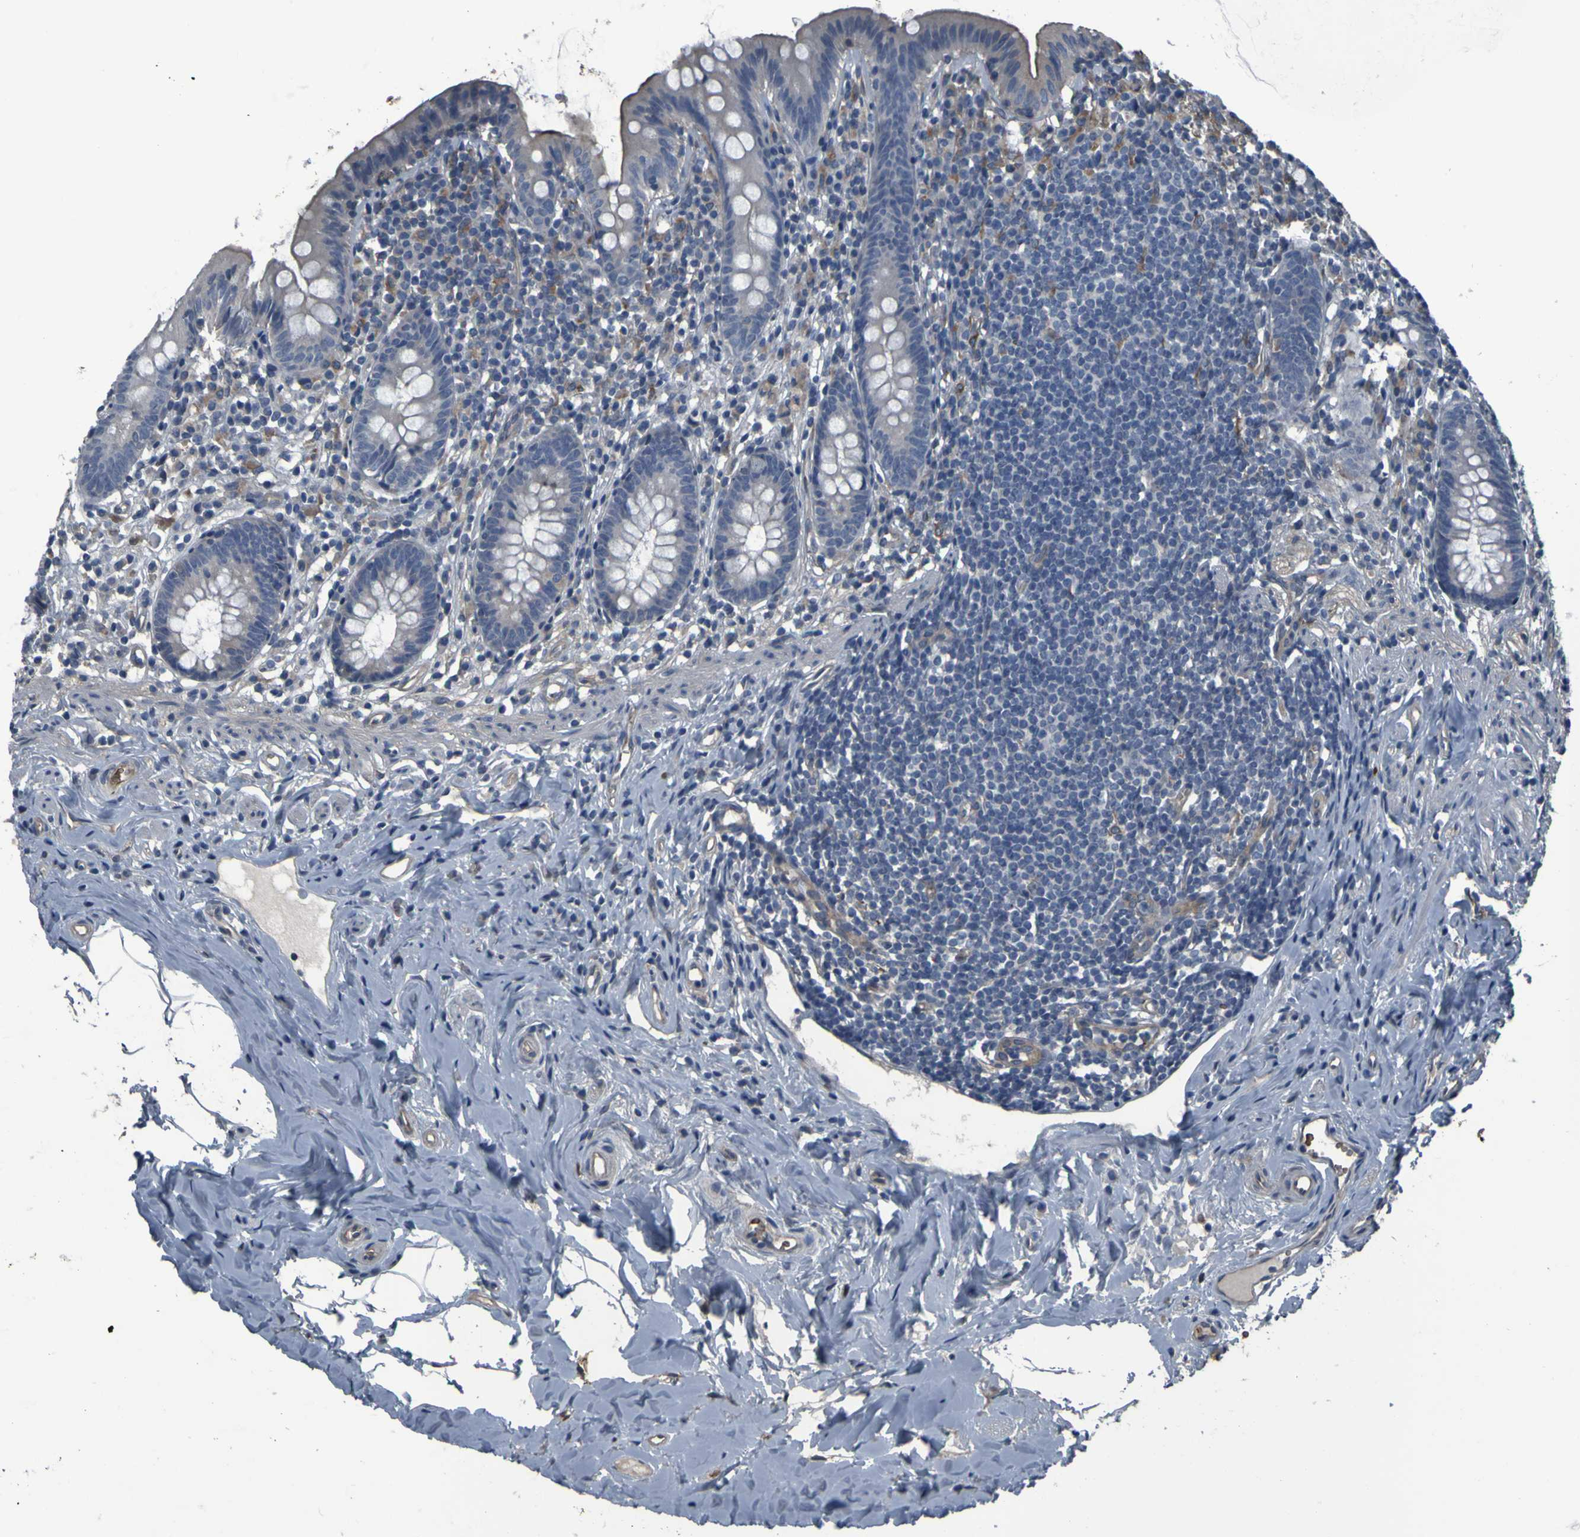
{"staining": {"intensity": "negative", "quantity": "none", "location": "none"}, "tissue": "appendix", "cell_type": "Glandular cells", "image_type": "normal", "snomed": [{"axis": "morphology", "description": "Normal tissue, NOS"}, {"axis": "topography", "description": "Appendix"}], "caption": "Photomicrograph shows no protein staining in glandular cells of unremarkable appendix. The staining is performed using DAB (3,3'-diaminobenzidine) brown chromogen with nuclei counter-stained in using hematoxylin.", "gene": "GRAMD1A", "patient": {"sex": "male", "age": 52}}